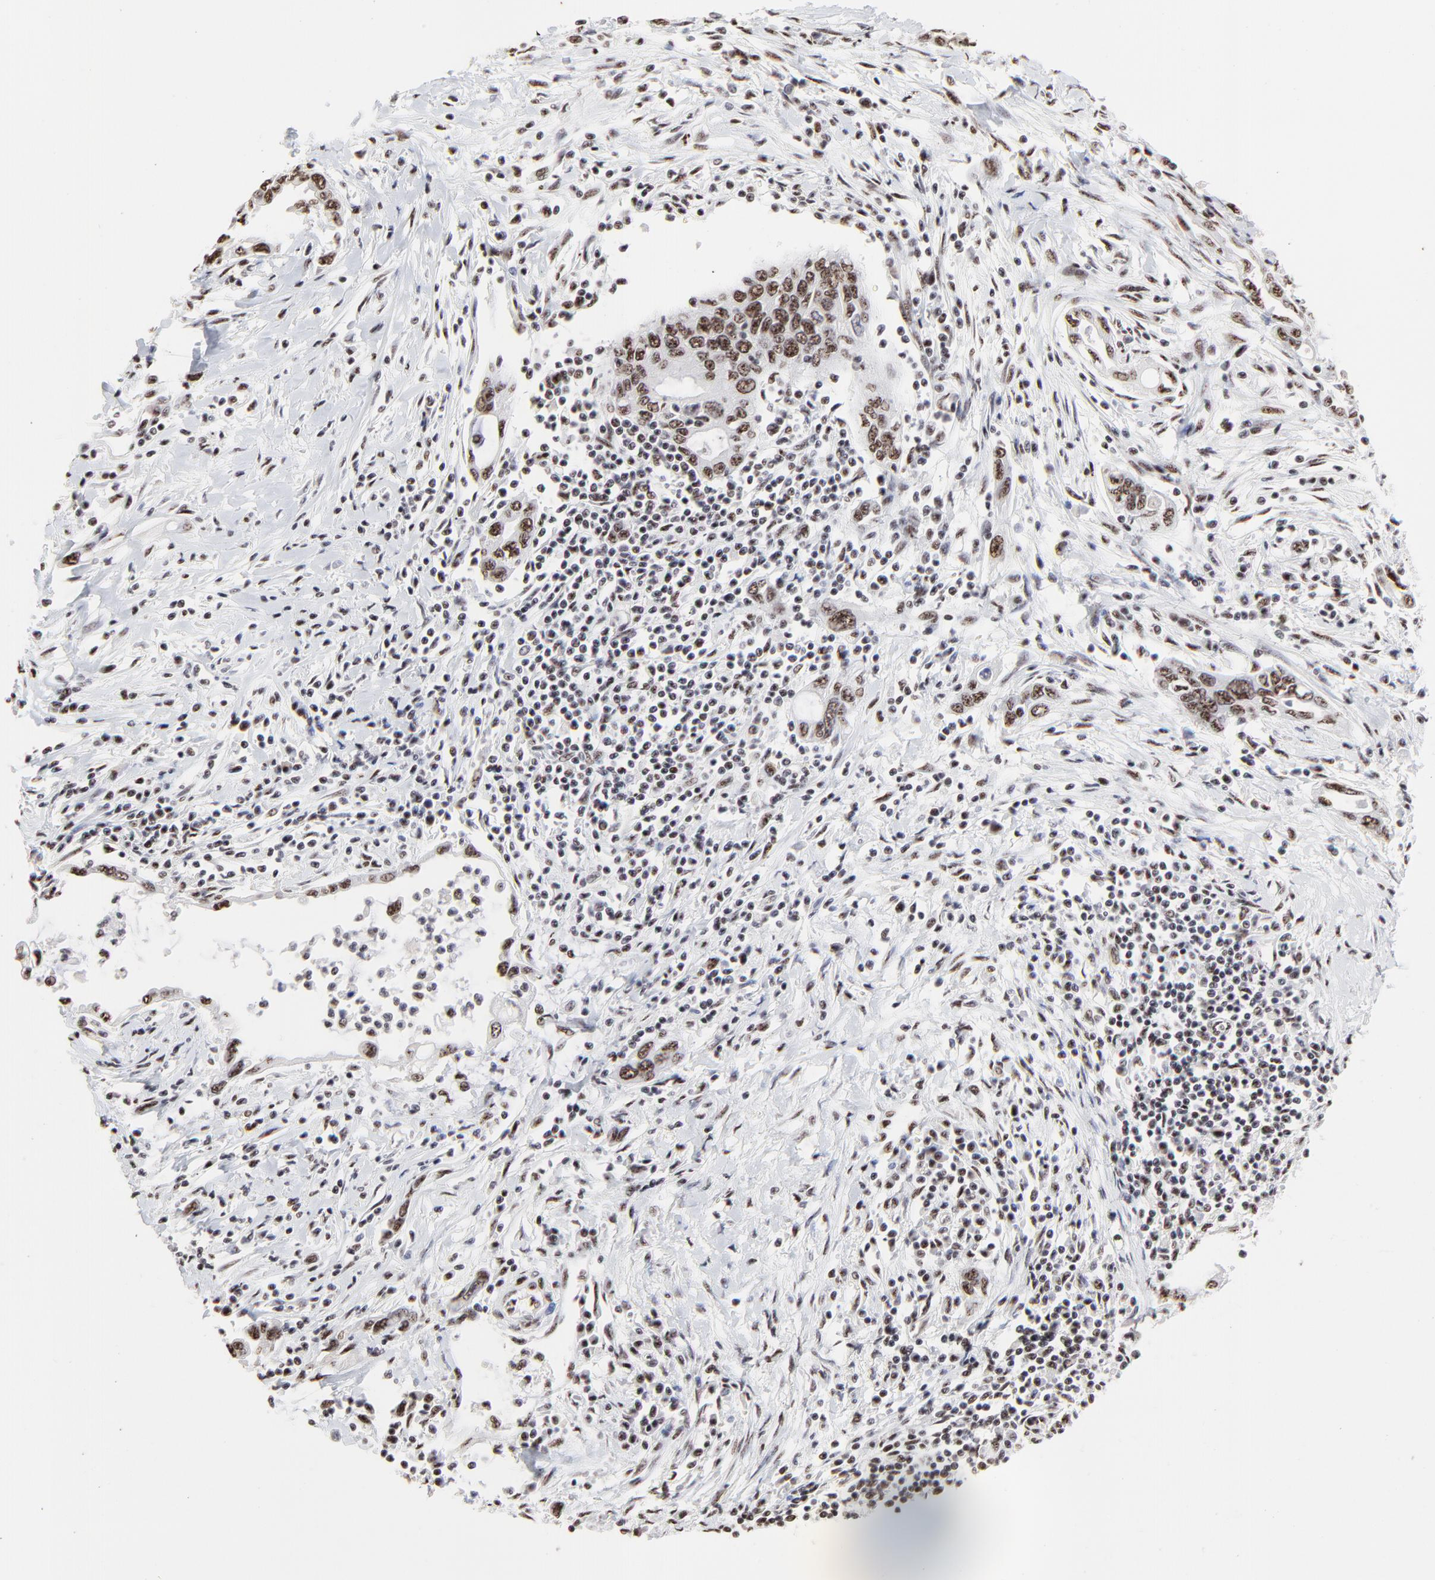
{"staining": {"intensity": "weak", "quantity": ">75%", "location": "nuclear"}, "tissue": "pancreatic cancer", "cell_type": "Tumor cells", "image_type": "cancer", "snomed": [{"axis": "morphology", "description": "Adenocarcinoma, NOS"}, {"axis": "topography", "description": "Pancreas"}], "caption": "The photomicrograph displays staining of pancreatic cancer, revealing weak nuclear protein positivity (brown color) within tumor cells. (DAB IHC, brown staining for protein, blue staining for nuclei).", "gene": "MBD4", "patient": {"sex": "female", "age": 57}}